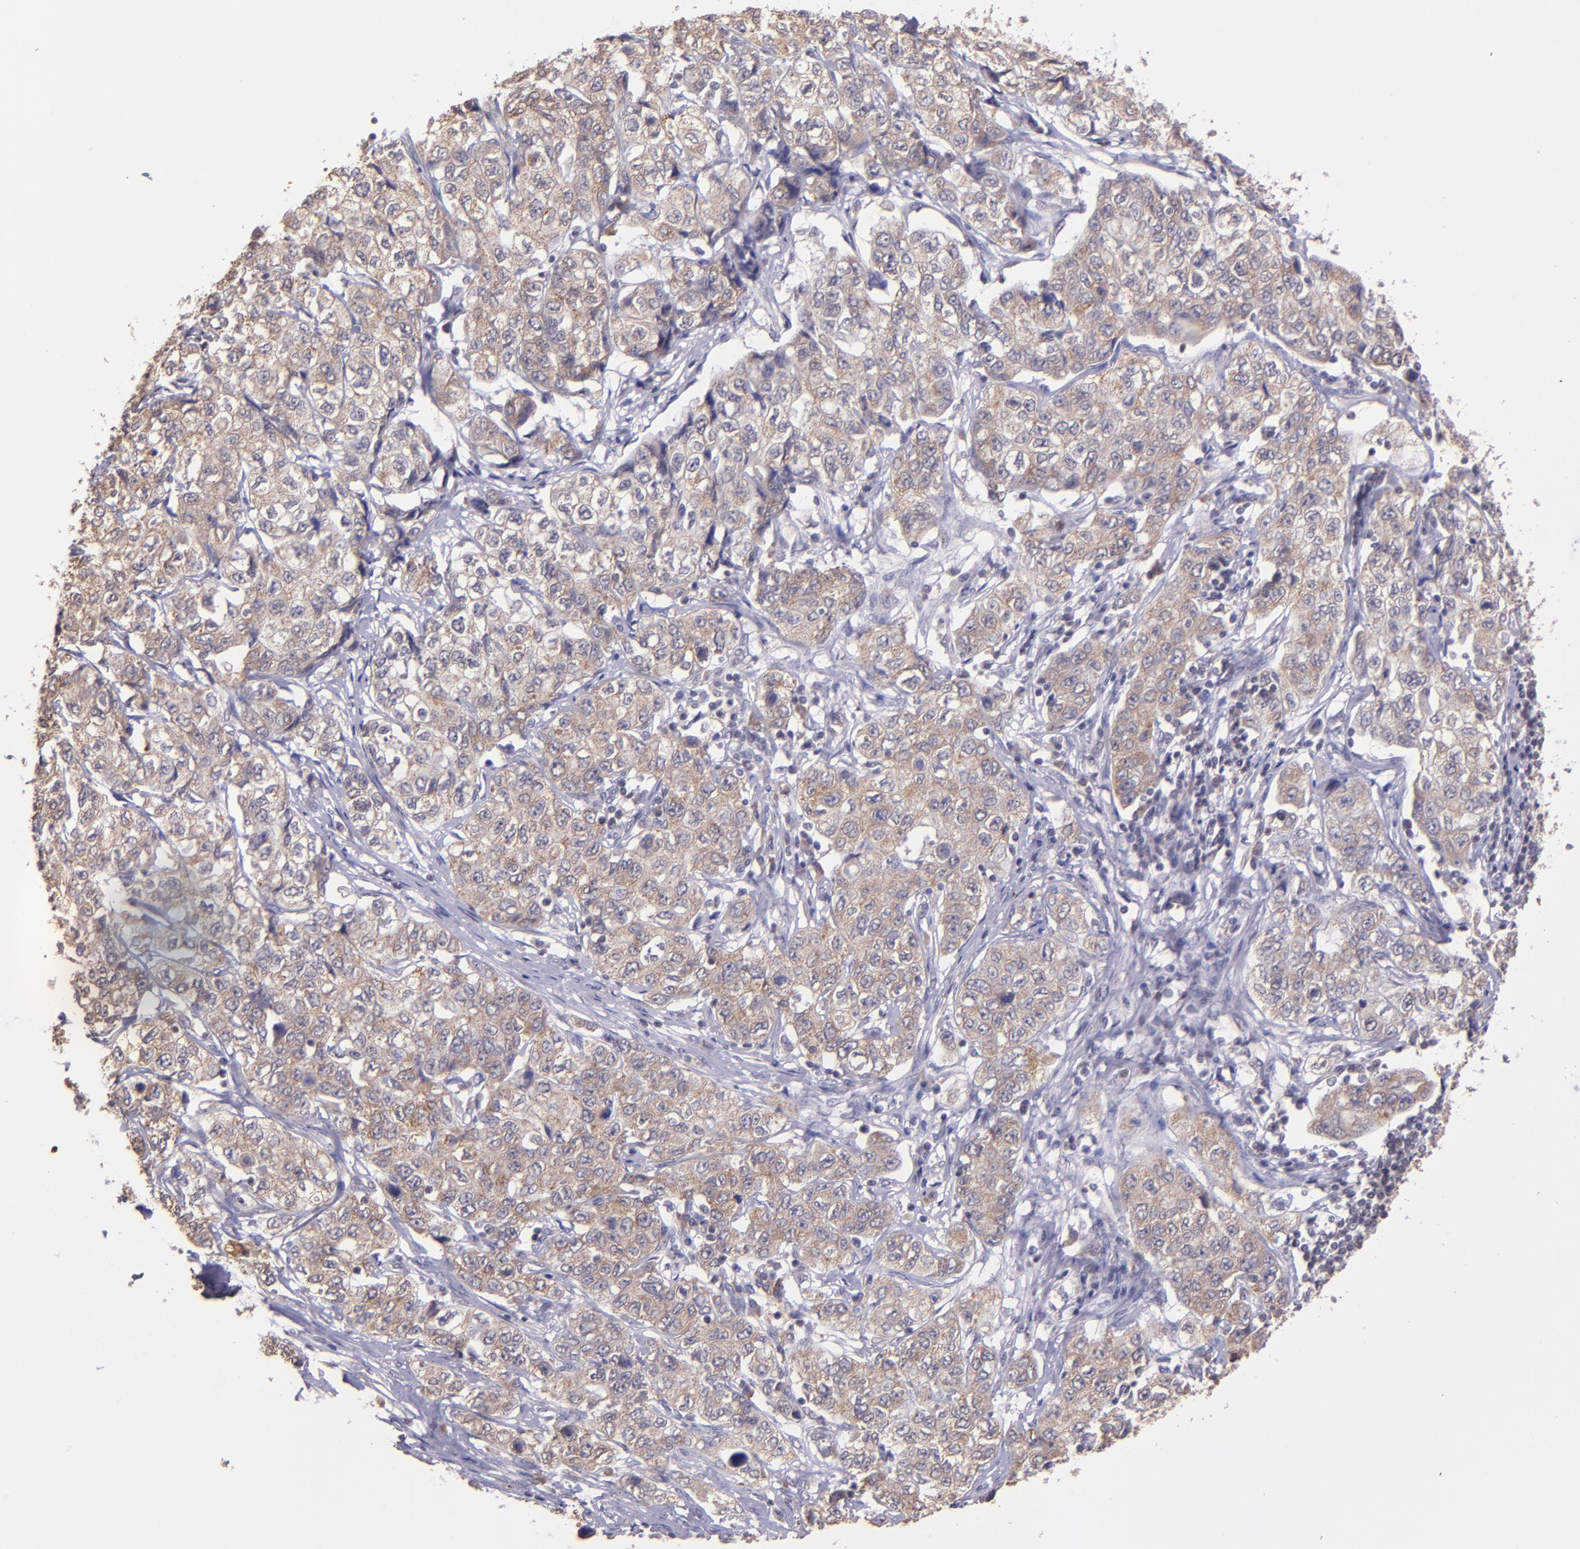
{"staining": {"intensity": "weak", "quantity": ">75%", "location": "cytoplasmic/membranous"}, "tissue": "stomach cancer", "cell_type": "Tumor cells", "image_type": "cancer", "snomed": [{"axis": "morphology", "description": "Adenocarcinoma, NOS"}, {"axis": "topography", "description": "Stomach"}], "caption": "Immunohistochemistry (IHC) staining of adenocarcinoma (stomach), which demonstrates low levels of weak cytoplasmic/membranous expression in approximately >75% of tumor cells indicating weak cytoplasmic/membranous protein positivity. The staining was performed using DAB (3,3'-diaminobenzidine) (brown) for protein detection and nuclei were counterstained in hematoxylin (blue).", "gene": "ELF1", "patient": {"sex": "male", "age": 48}}